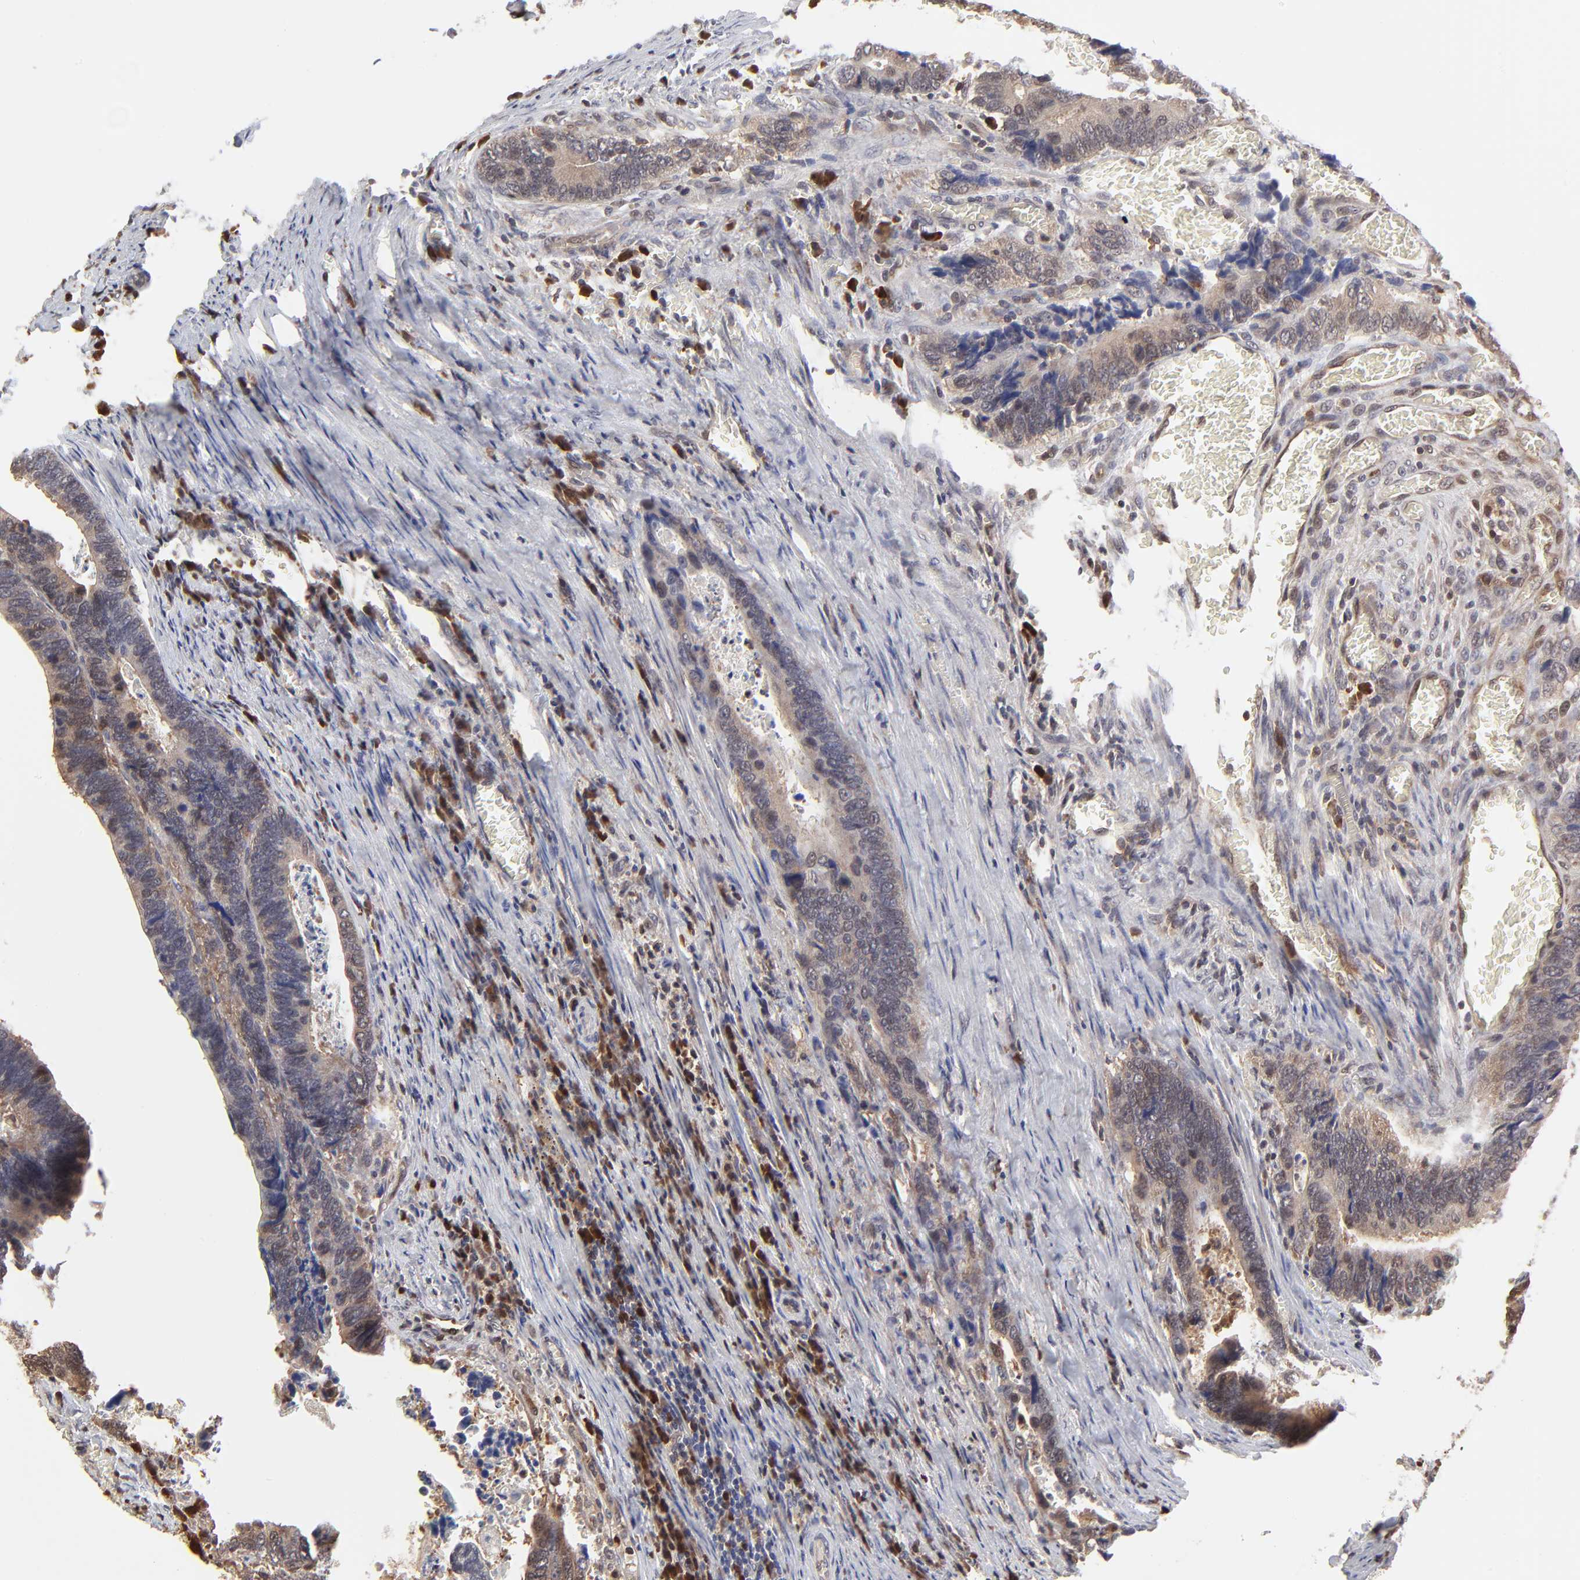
{"staining": {"intensity": "weak", "quantity": ">75%", "location": "cytoplasmic/membranous"}, "tissue": "colorectal cancer", "cell_type": "Tumor cells", "image_type": "cancer", "snomed": [{"axis": "morphology", "description": "Adenocarcinoma, NOS"}, {"axis": "topography", "description": "Colon"}], "caption": "Protein expression analysis of human colorectal cancer (adenocarcinoma) reveals weak cytoplasmic/membranous positivity in about >75% of tumor cells.", "gene": "CASP3", "patient": {"sex": "male", "age": 72}}